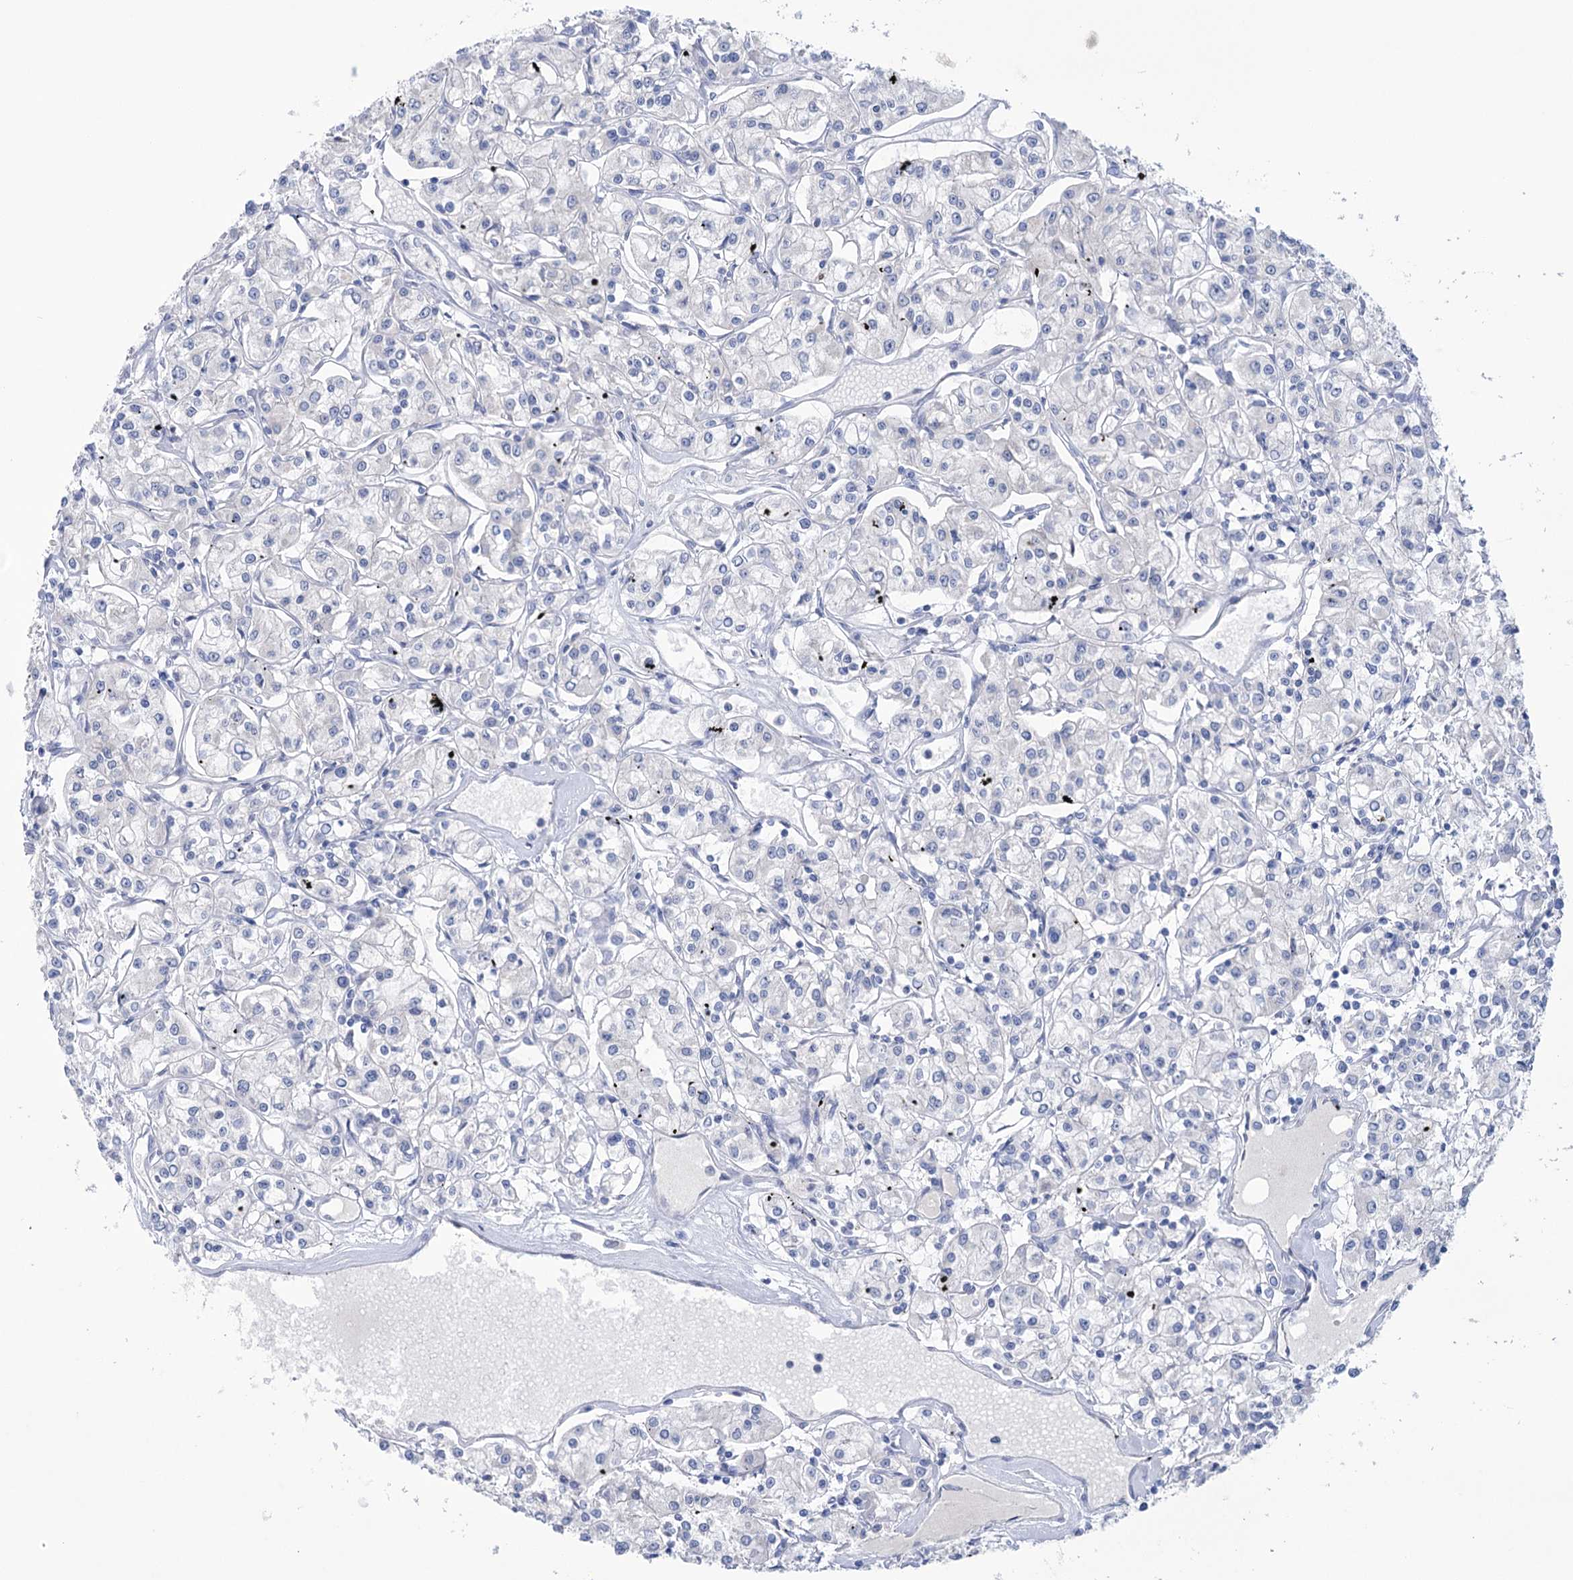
{"staining": {"intensity": "negative", "quantity": "none", "location": "none"}, "tissue": "renal cancer", "cell_type": "Tumor cells", "image_type": "cancer", "snomed": [{"axis": "morphology", "description": "Adenocarcinoma, NOS"}, {"axis": "topography", "description": "Kidney"}], "caption": "An immunohistochemistry image of renal cancer (adenocarcinoma) is shown. There is no staining in tumor cells of renal cancer (adenocarcinoma).", "gene": "MTCH2", "patient": {"sex": "female", "age": 59}}